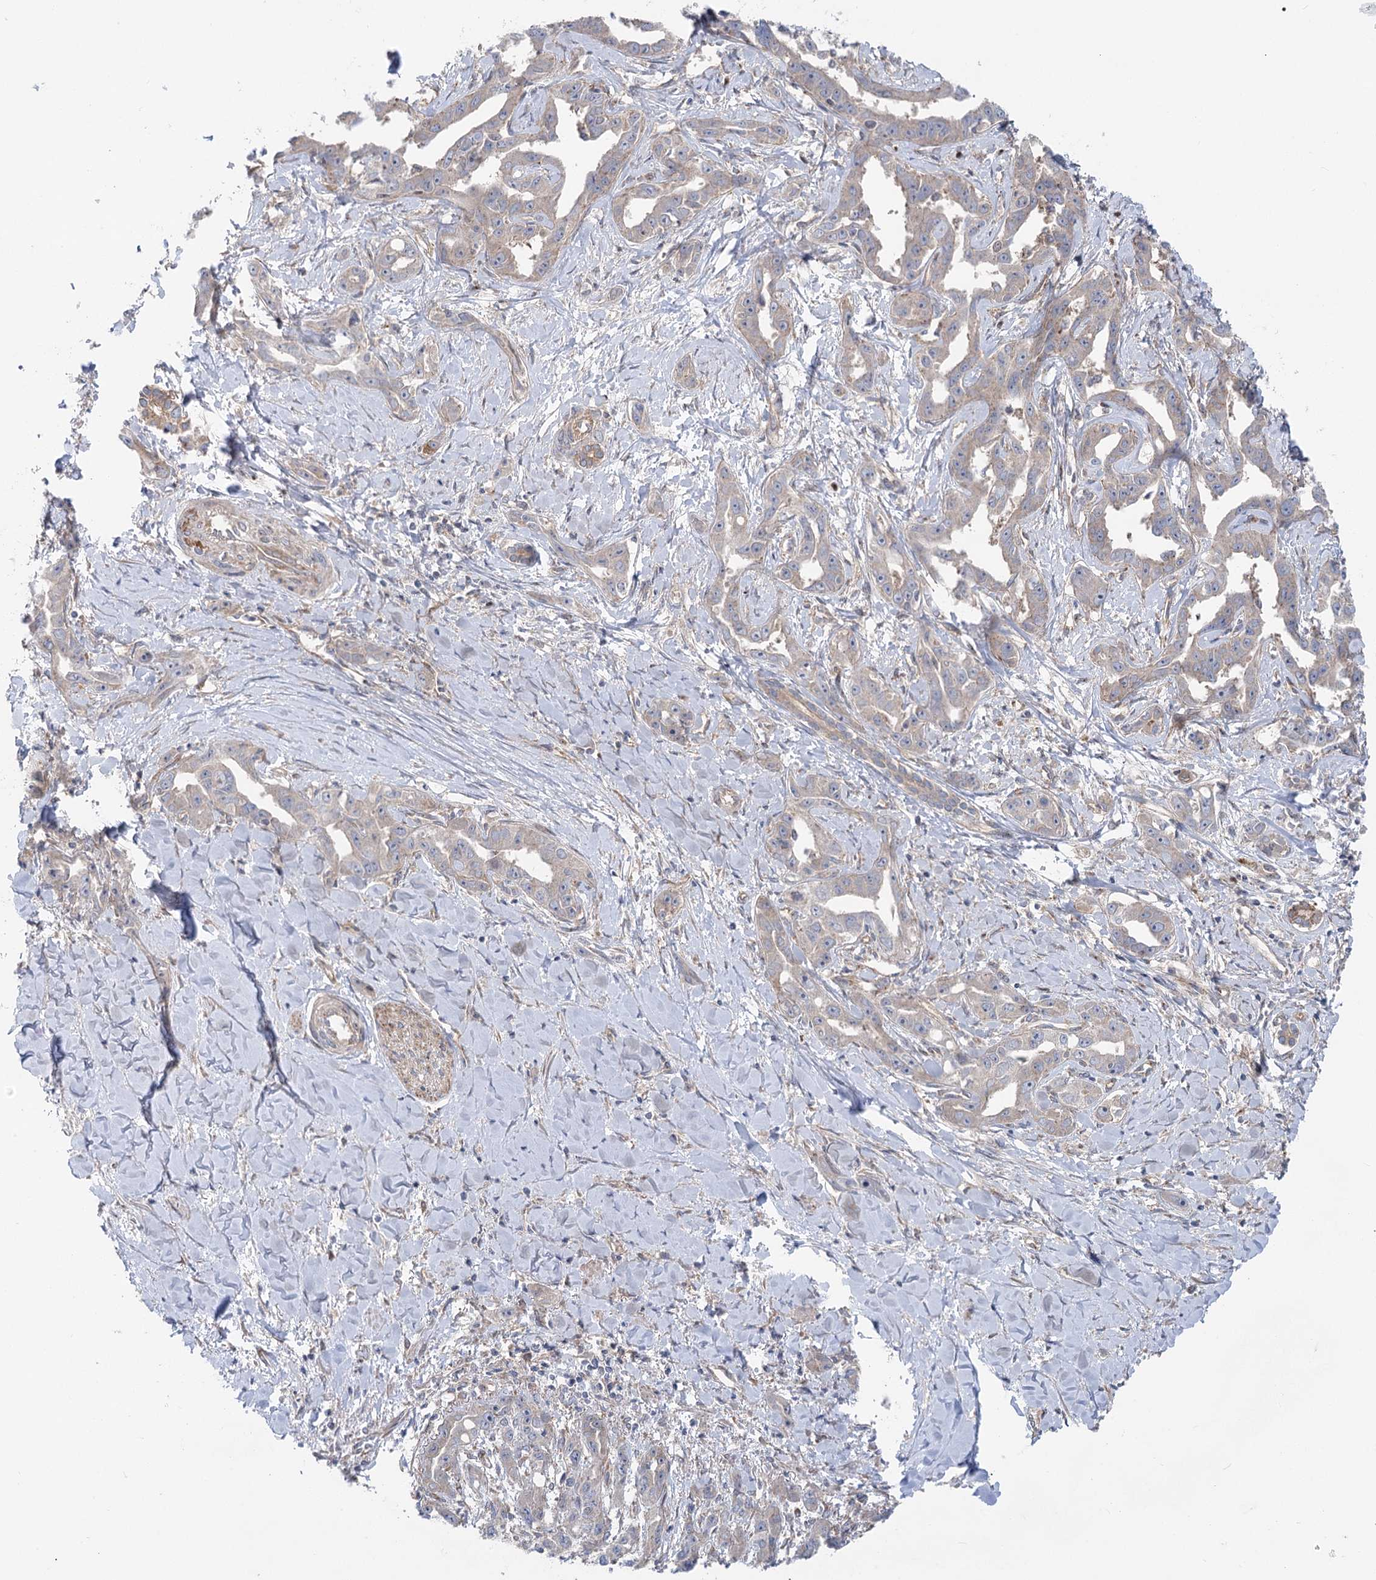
{"staining": {"intensity": "weak", "quantity": ">75%", "location": "cytoplasmic/membranous"}, "tissue": "liver cancer", "cell_type": "Tumor cells", "image_type": "cancer", "snomed": [{"axis": "morphology", "description": "Cholangiocarcinoma"}, {"axis": "topography", "description": "Liver"}], "caption": "Protein staining exhibits weak cytoplasmic/membranous expression in about >75% of tumor cells in liver cancer.", "gene": "SCN11A", "patient": {"sex": "male", "age": 59}}